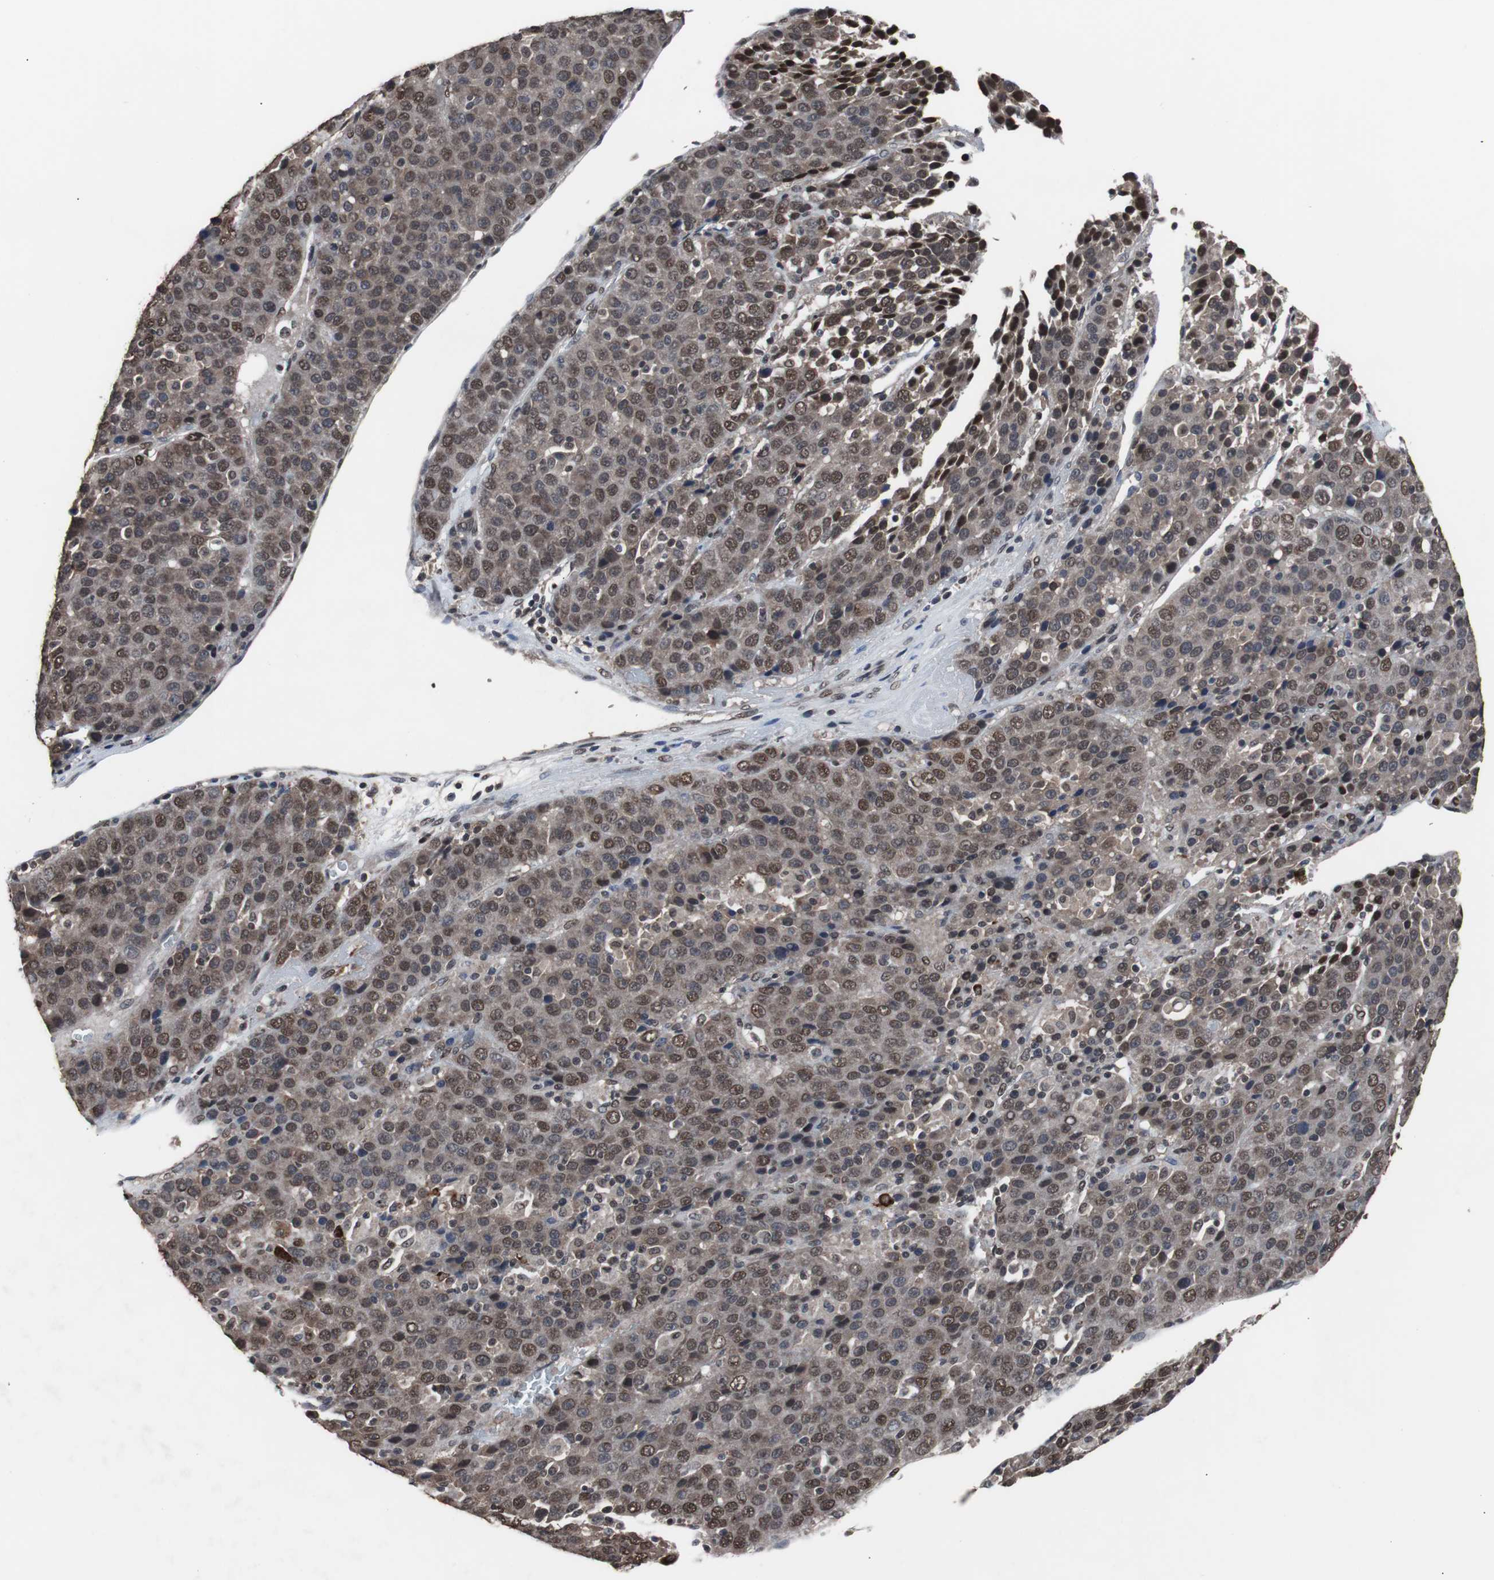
{"staining": {"intensity": "moderate", "quantity": "25%-75%", "location": "nuclear"}, "tissue": "liver cancer", "cell_type": "Tumor cells", "image_type": "cancer", "snomed": [{"axis": "morphology", "description": "Carcinoma, Hepatocellular, NOS"}, {"axis": "topography", "description": "Liver"}], "caption": "Human liver cancer (hepatocellular carcinoma) stained with a brown dye shows moderate nuclear positive positivity in about 25%-75% of tumor cells.", "gene": "MED27", "patient": {"sex": "female", "age": 53}}